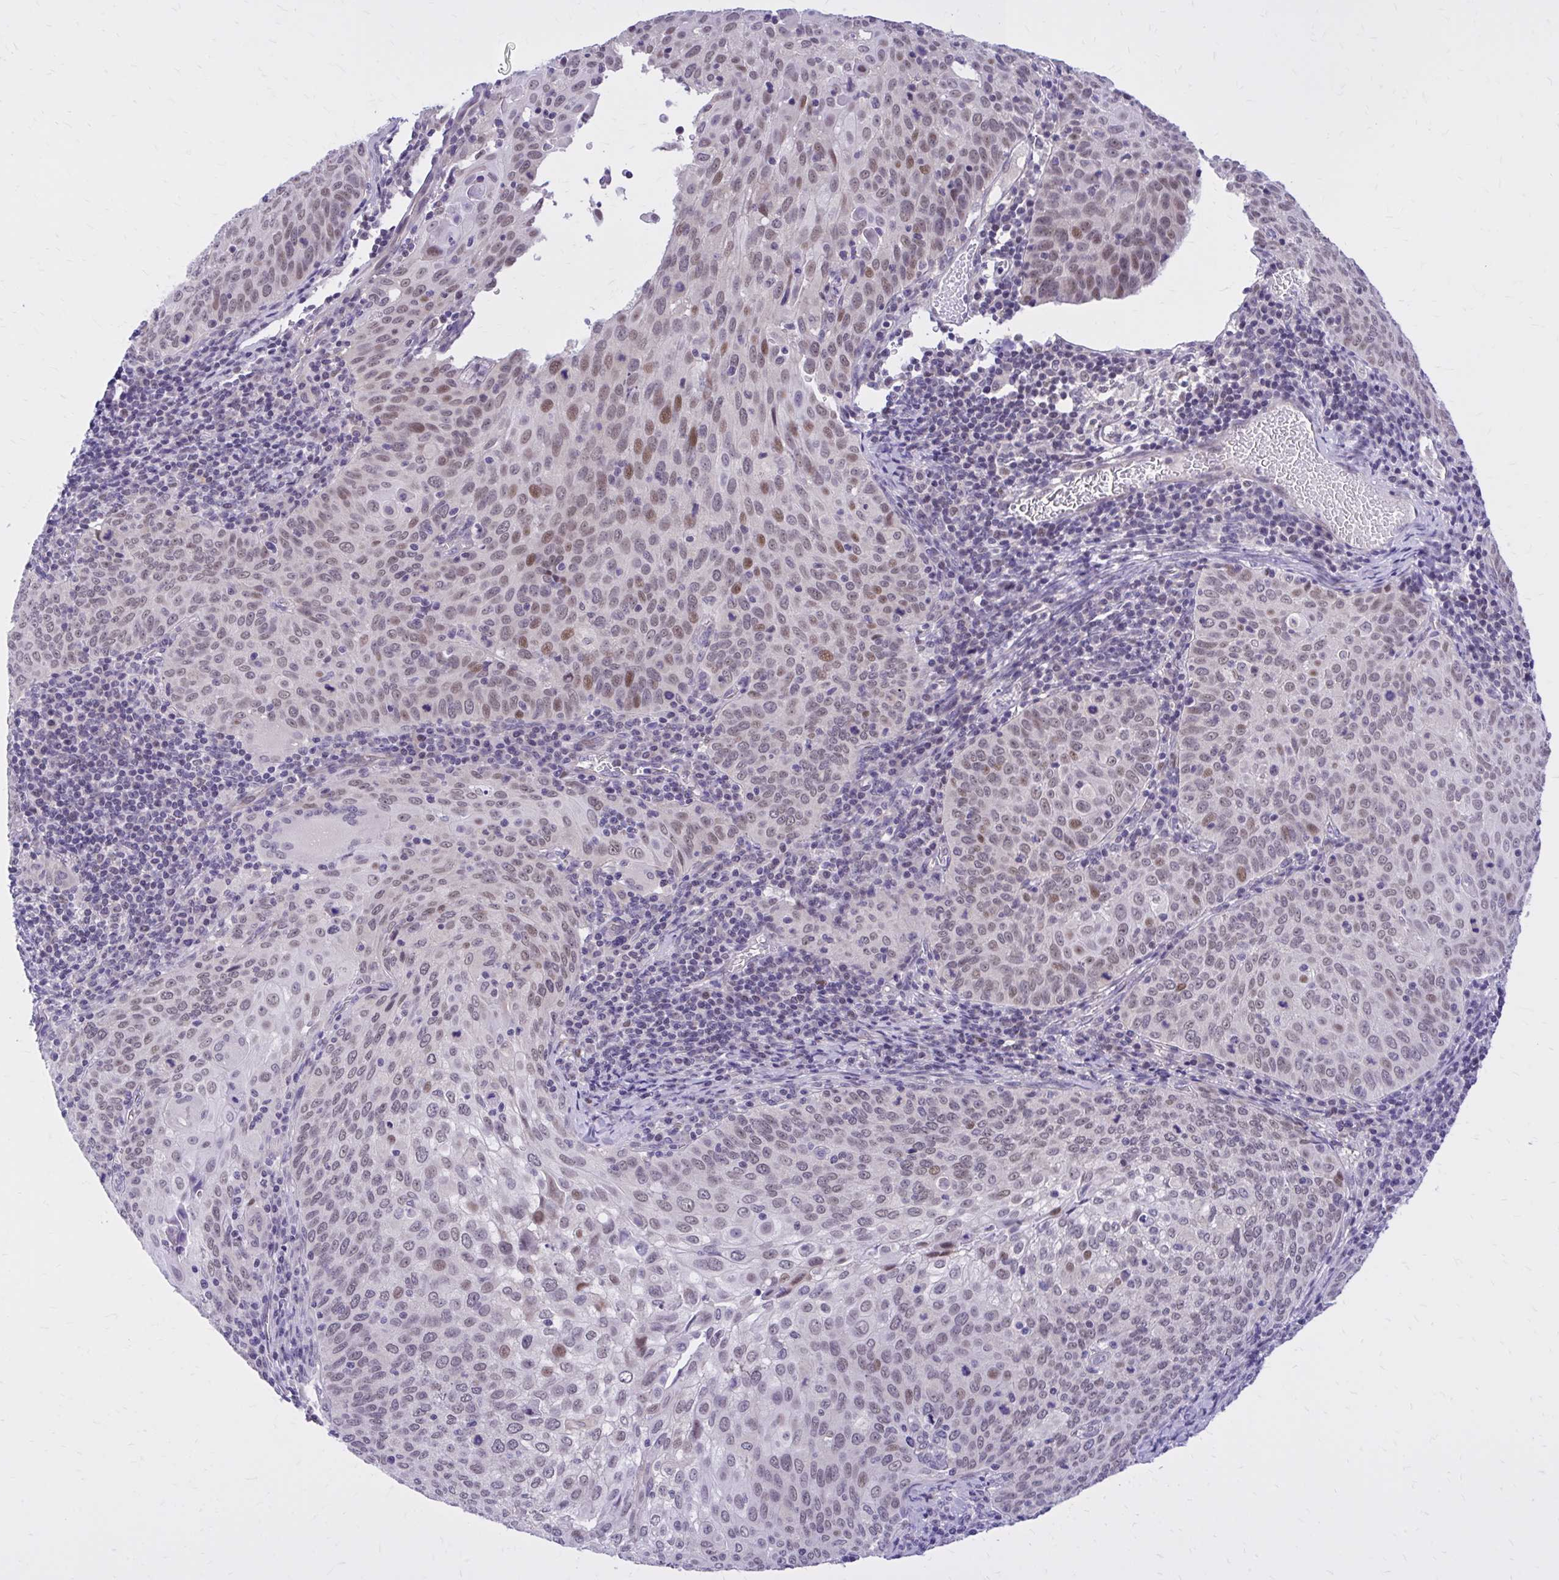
{"staining": {"intensity": "weak", "quantity": ">75%", "location": "nuclear"}, "tissue": "cervical cancer", "cell_type": "Tumor cells", "image_type": "cancer", "snomed": [{"axis": "morphology", "description": "Squamous cell carcinoma, NOS"}, {"axis": "topography", "description": "Cervix"}], "caption": "Human squamous cell carcinoma (cervical) stained with a brown dye demonstrates weak nuclear positive expression in approximately >75% of tumor cells.", "gene": "ZBTB25", "patient": {"sex": "female", "age": 65}}